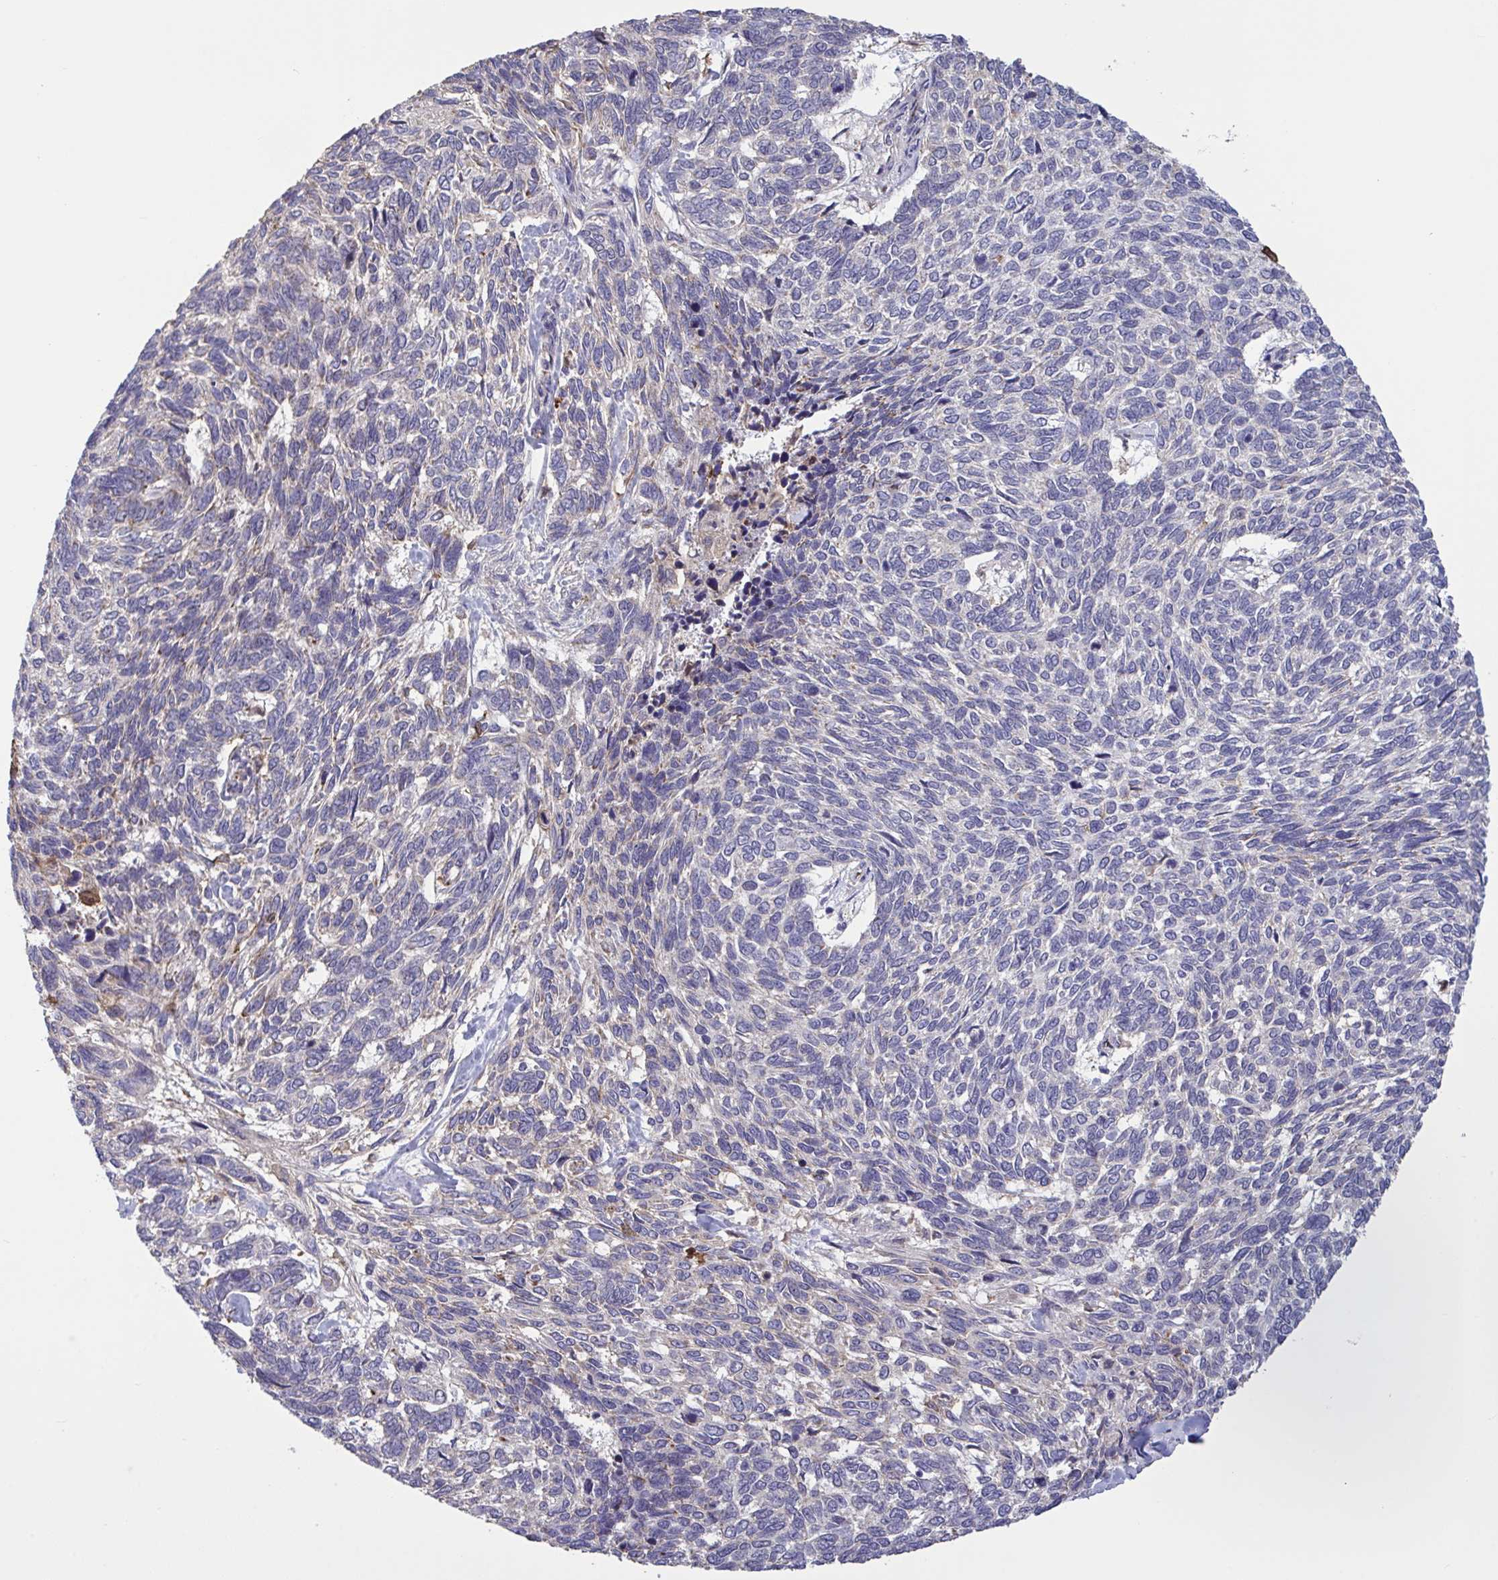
{"staining": {"intensity": "weak", "quantity": "<25%", "location": "cytoplasmic/membranous"}, "tissue": "skin cancer", "cell_type": "Tumor cells", "image_type": "cancer", "snomed": [{"axis": "morphology", "description": "Basal cell carcinoma"}, {"axis": "topography", "description": "Skin"}], "caption": "Immunohistochemistry histopathology image of neoplastic tissue: human skin cancer (basal cell carcinoma) stained with DAB demonstrates no significant protein positivity in tumor cells.", "gene": "CD101", "patient": {"sex": "female", "age": 65}}